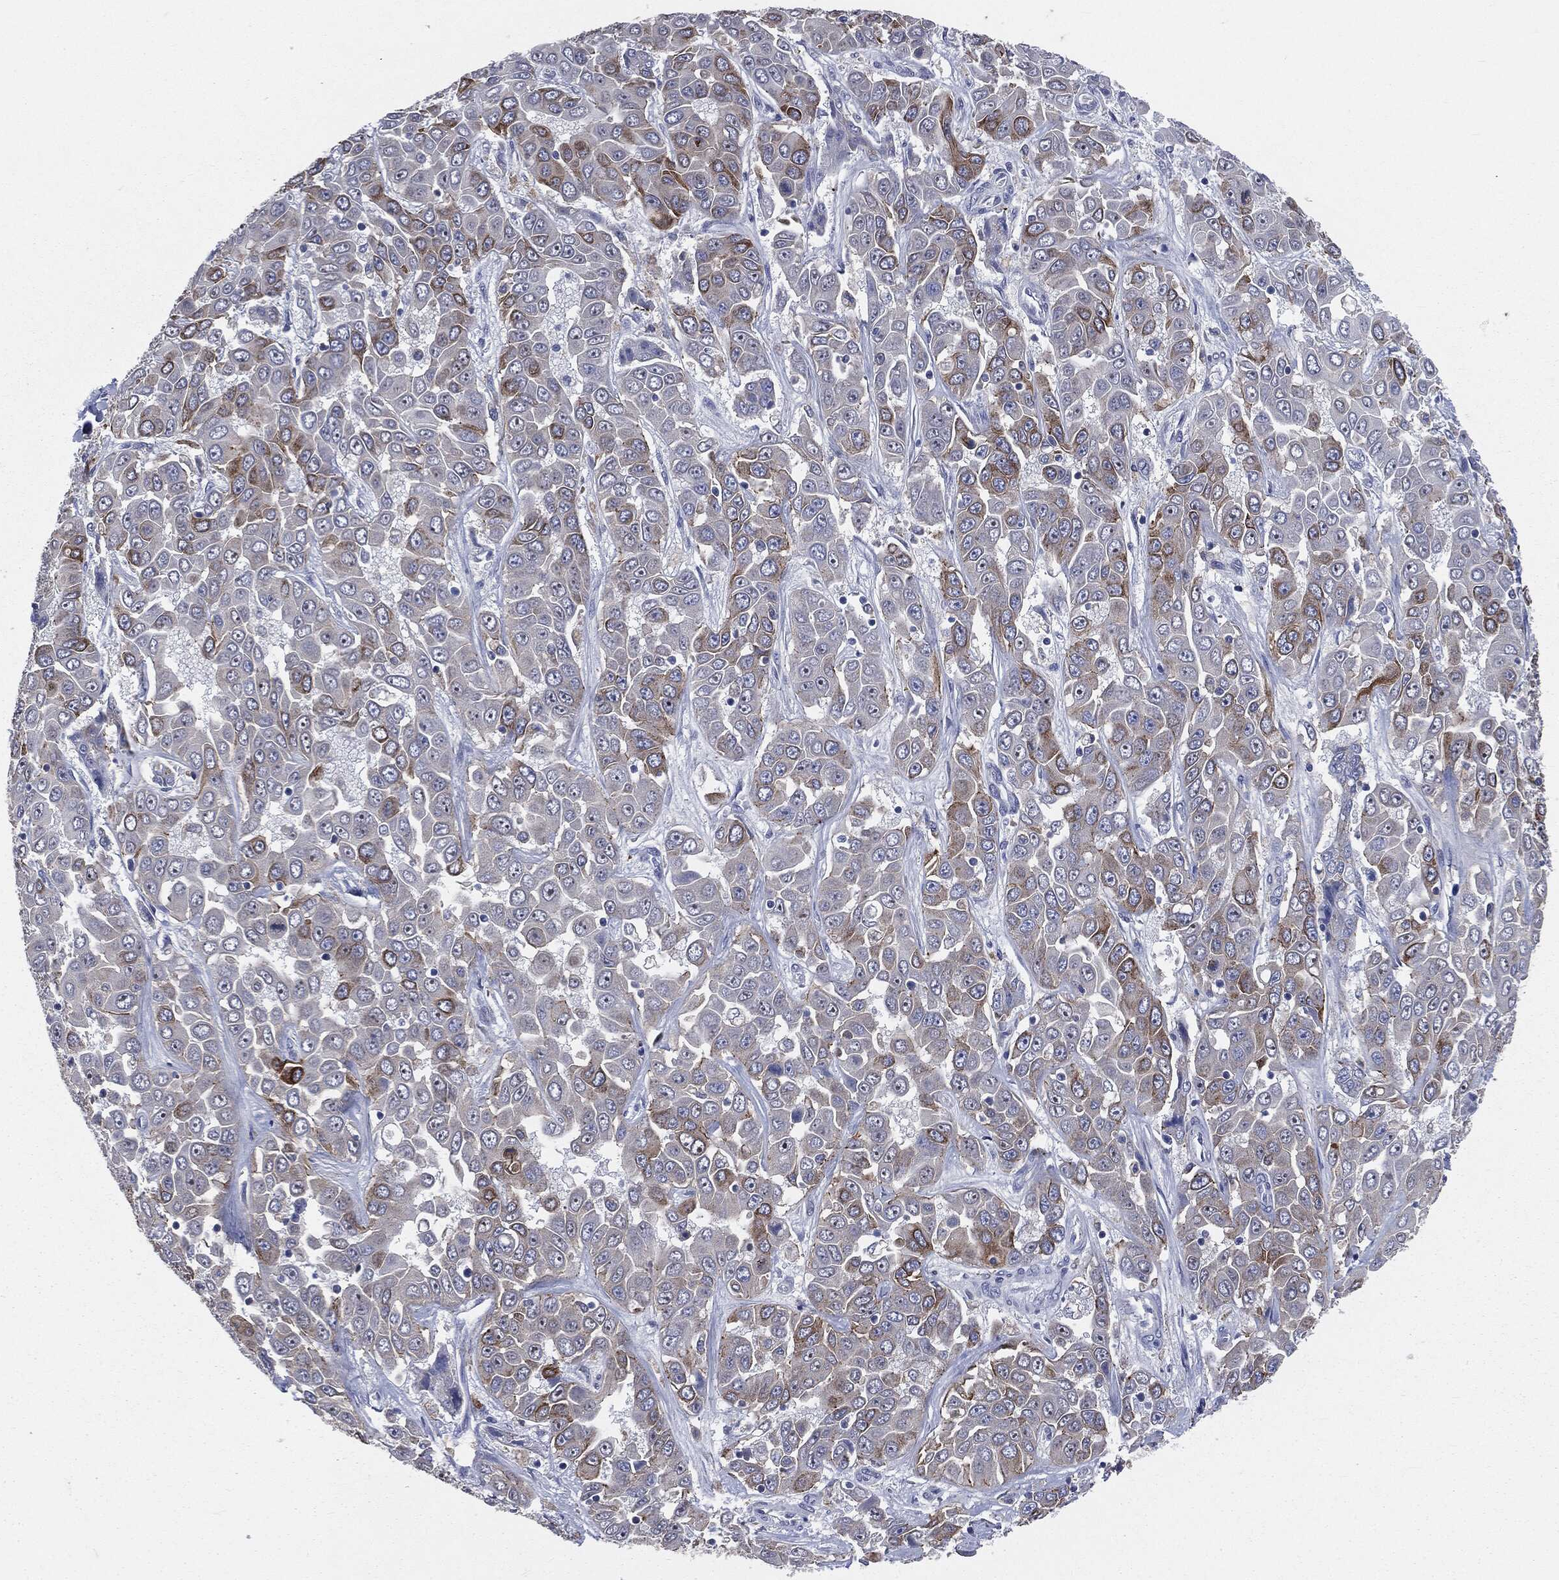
{"staining": {"intensity": "moderate", "quantity": "<25%", "location": "cytoplasmic/membranous"}, "tissue": "liver cancer", "cell_type": "Tumor cells", "image_type": "cancer", "snomed": [{"axis": "morphology", "description": "Cholangiocarcinoma"}, {"axis": "topography", "description": "Liver"}], "caption": "Protein expression analysis of liver cholangiocarcinoma exhibits moderate cytoplasmic/membranous expression in approximately <25% of tumor cells.", "gene": "PTGS2", "patient": {"sex": "female", "age": 52}}